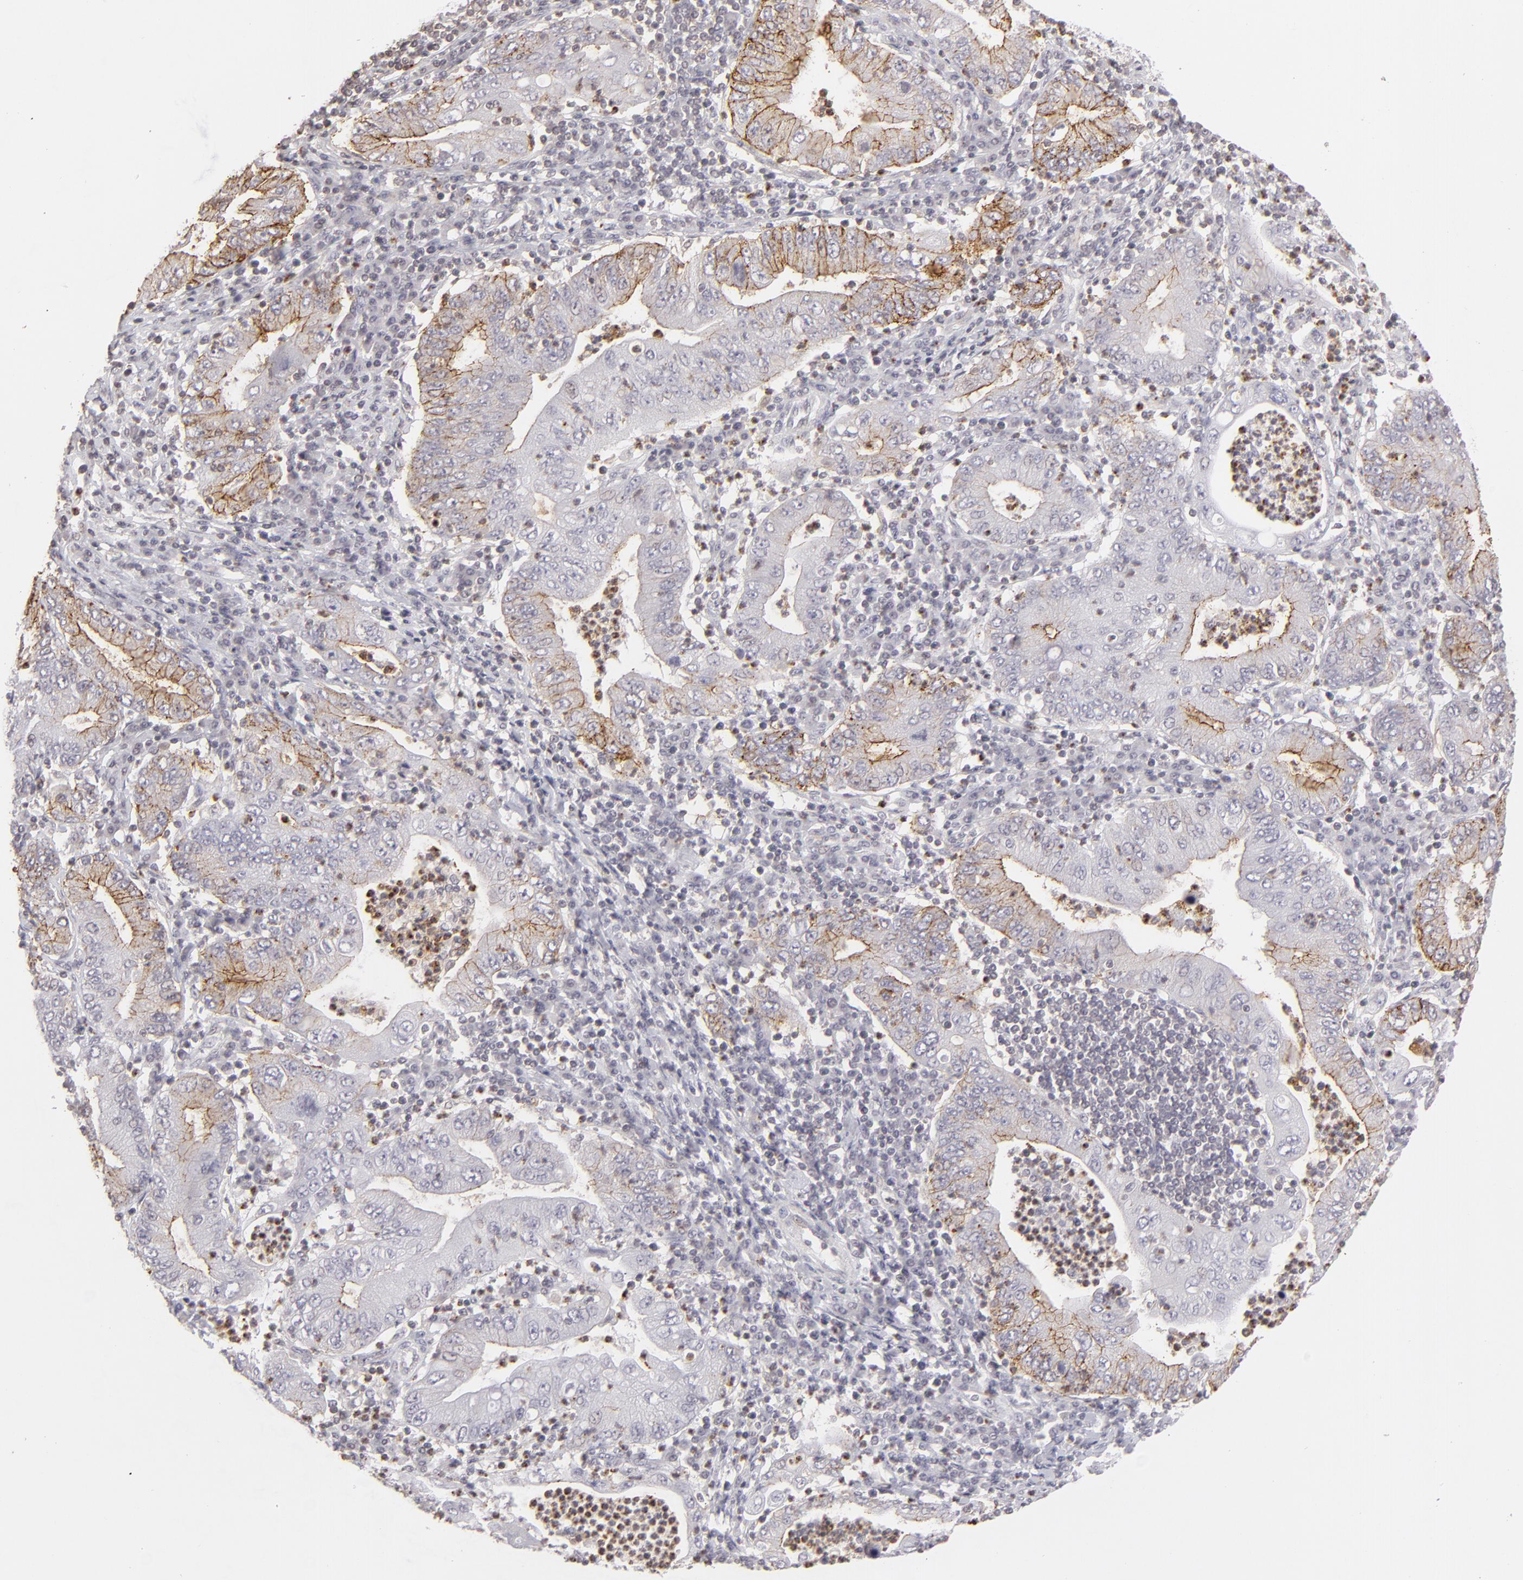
{"staining": {"intensity": "moderate", "quantity": "25%-75%", "location": "cytoplasmic/membranous"}, "tissue": "stomach cancer", "cell_type": "Tumor cells", "image_type": "cancer", "snomed": [{"axis": "morphology", "description": "Normal tissue, NOS"}, {"axis": "morphology", "description": "Adenocarcinoma, NOS"}, {"axis": "topography", "description": "Esophagus"}, {"axis": "topography", "description": "Stomach, upper"}, {"axis": "topography", "description": "Peripheral nerve tissue"}], "caption": "Tumor cells exhibit moderate cytoplasmic/membranous expression in about 25%-75% of cells in stomach cancer.", "gene": "CLDN2", "patient": {"sex": "male", "age": 62}}